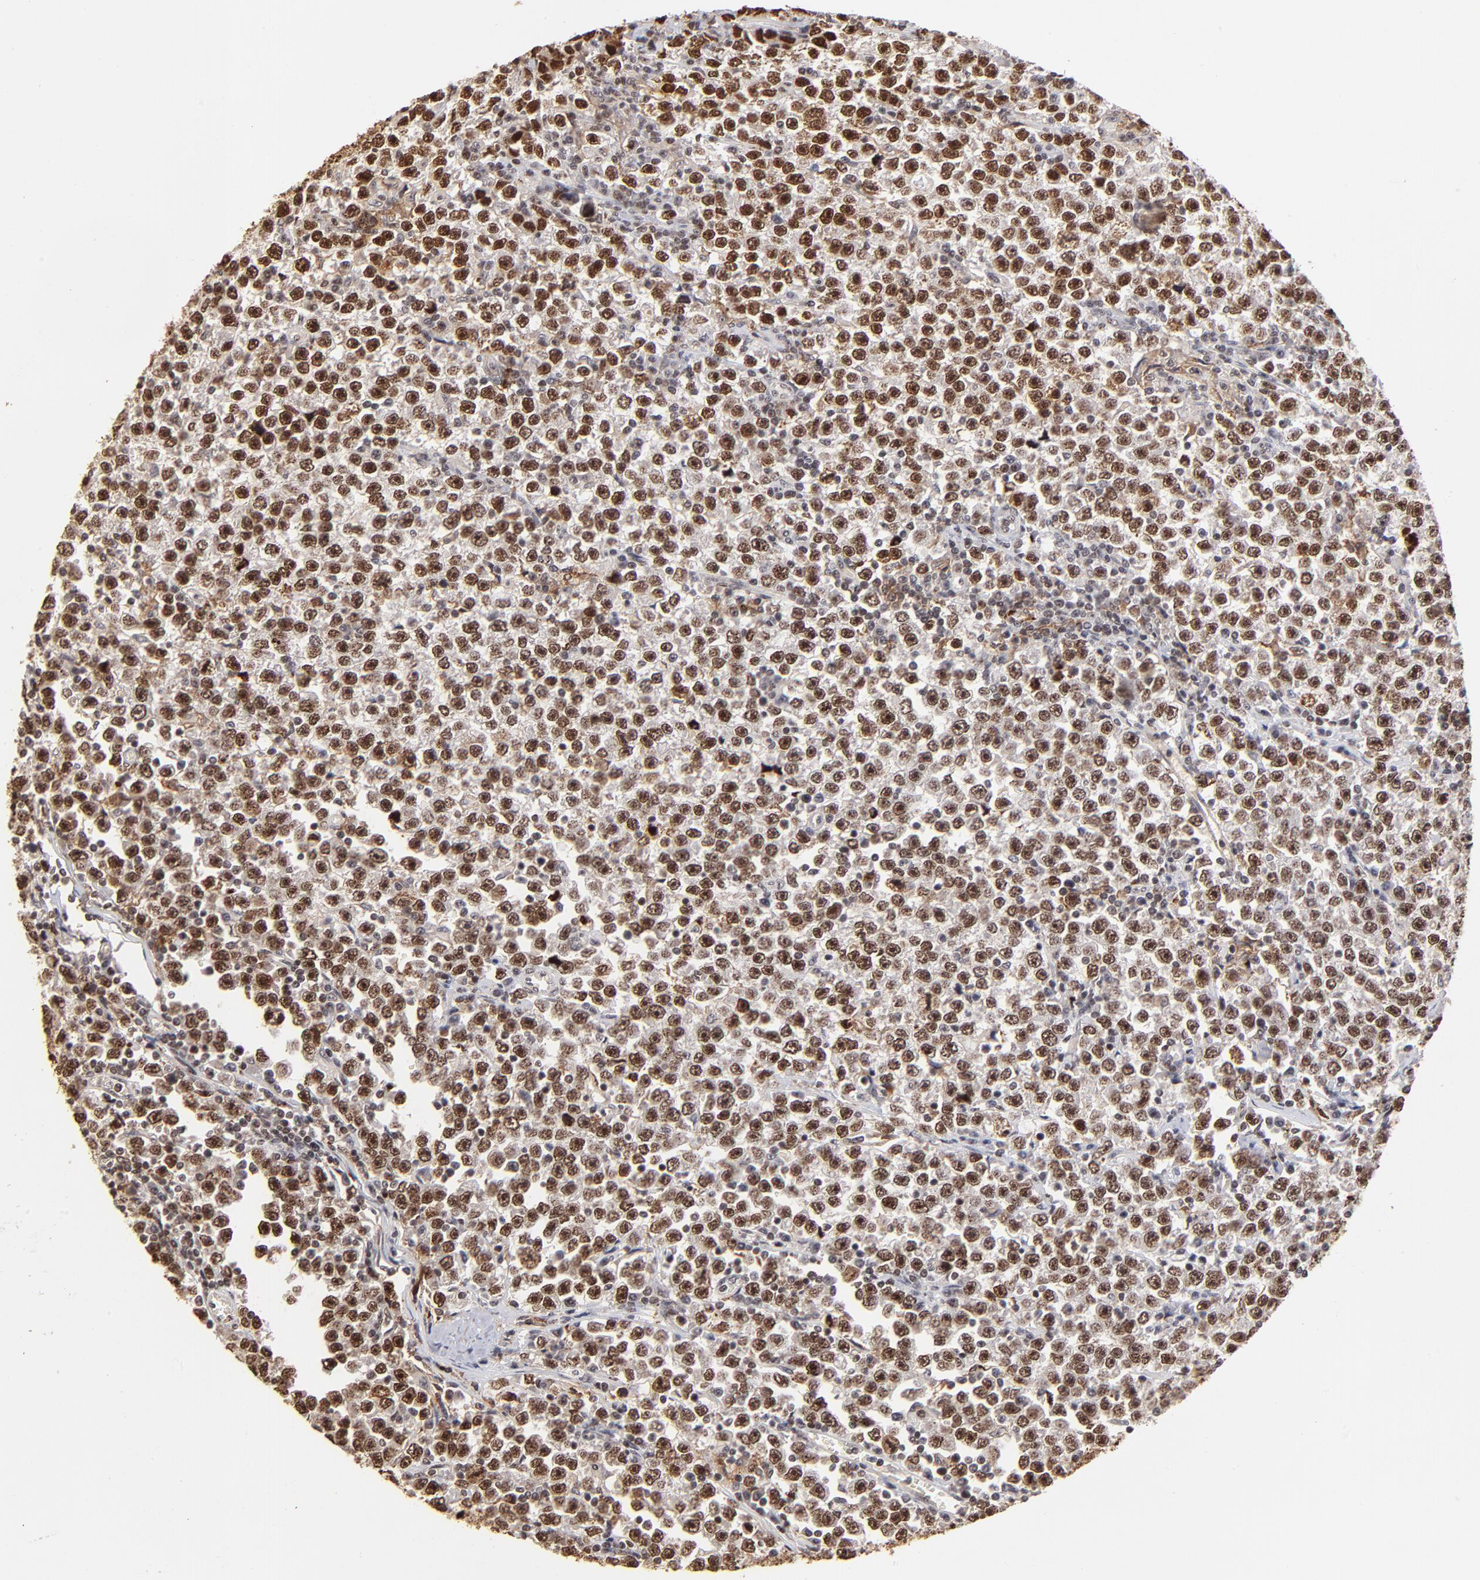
{"staining": {"intensity": "strong", "quantity": ">75%", "location": "nuclear"}, "tissue": "testis cancer", "cell_type": "Tumor cells", "image_type": "cancer", "snomed": [{"axis": "morphology", "description": "Seminoma, NOS"}, {"axis": "topography", "description": "Testis"}], "caption": "Testis cancer (seminoma) tissue demonstrates strong nuclear positivity in about >75% of tumor cells, visualized by immunohistochemistry. Nuclei are stained in blue.", "gene": "ZNF146", "patient": {"sex": "male", "age": 43}}